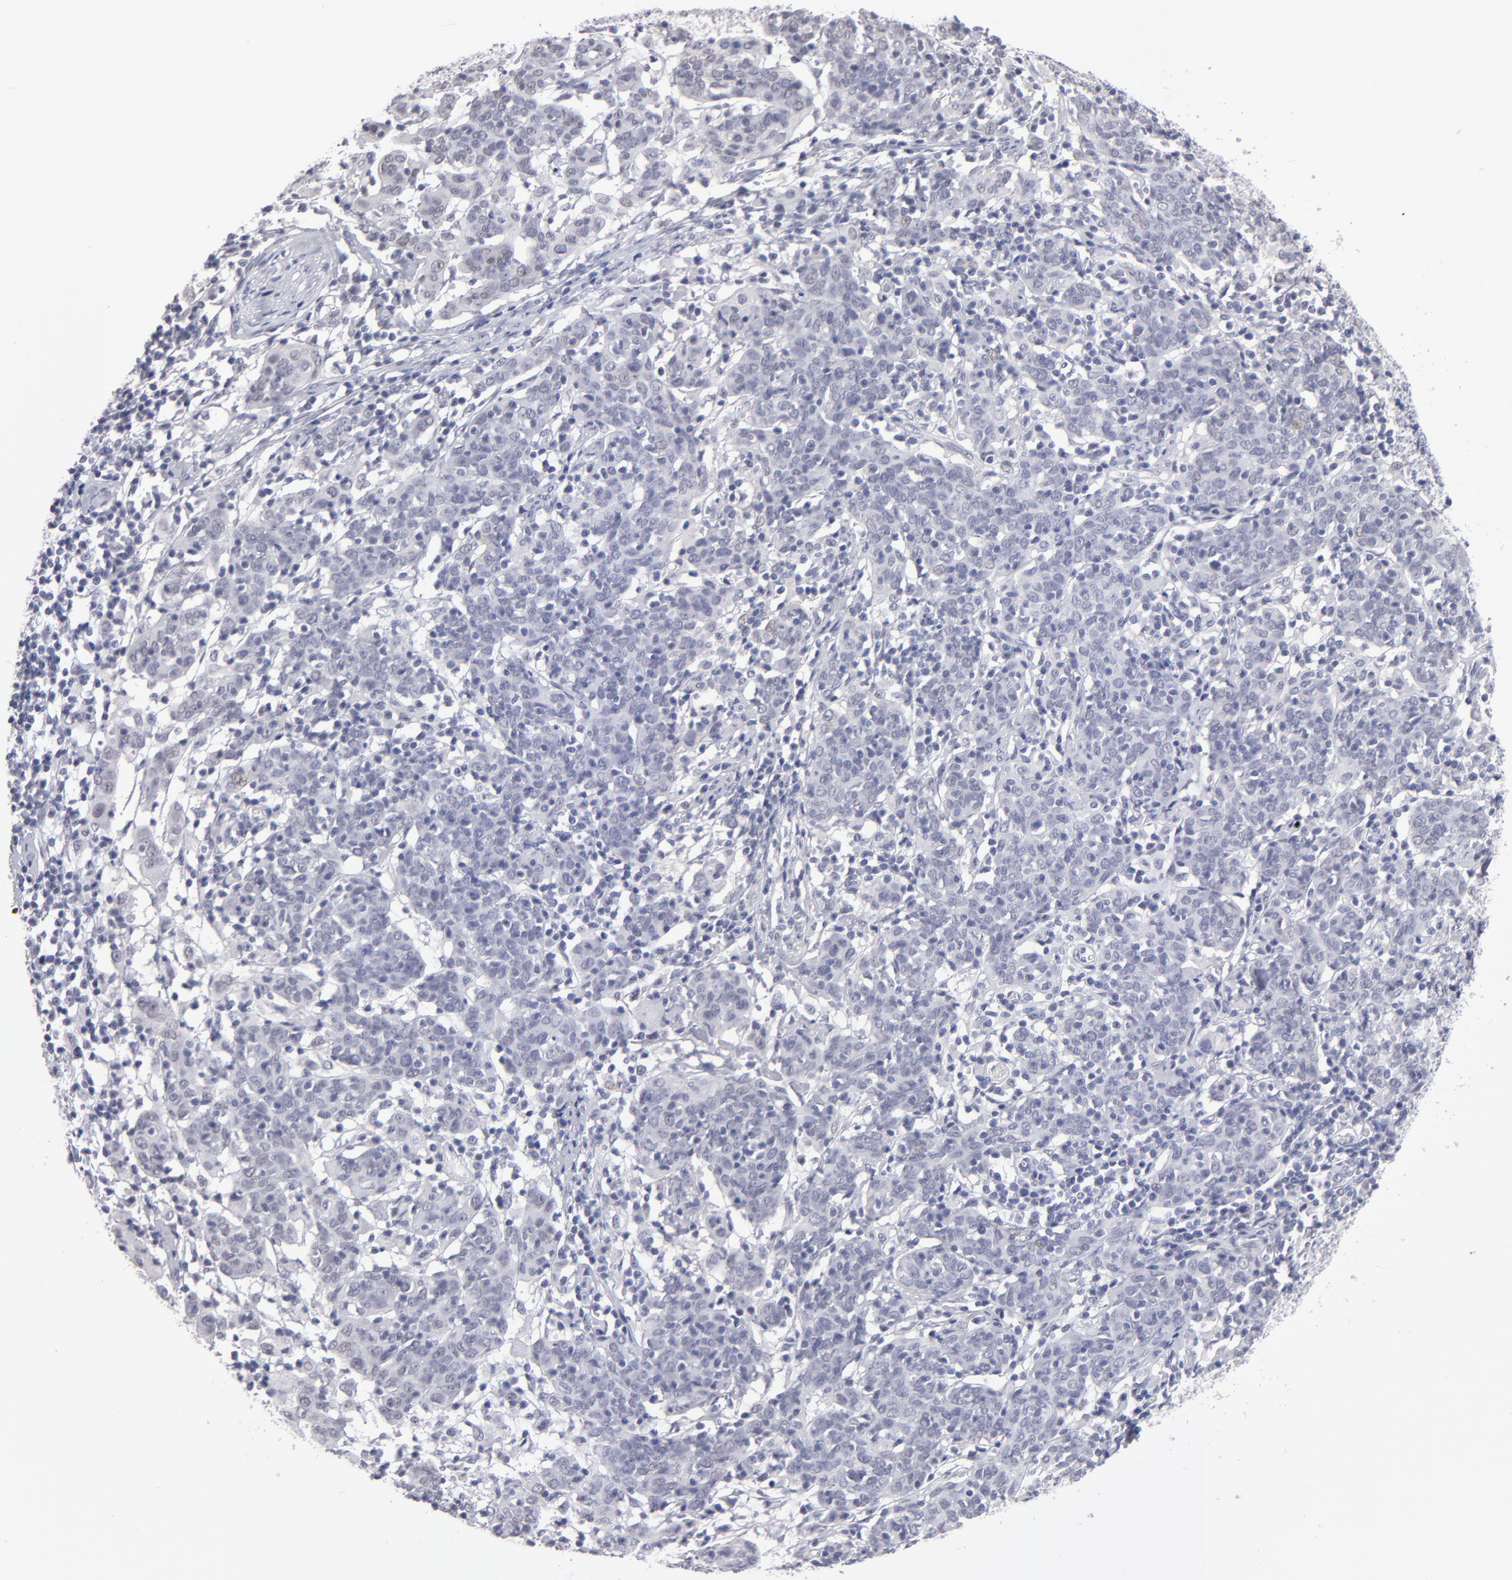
{"staining": {"intensity": "negative", "quantity": "none", "location": "none"}, "tissue": "cervical cancer", "cell_type": "Tumor cells", "image_type": "cancer", "snomed": [{"axis": "morphology", "description": "Normal tissue, NOS"}, {"axis": "morphology", "description": "Squamous cell carcinoma, NOS"}, {"axis": "topography", "description": "Cervix"}], "caption": "There is no significant expression in tumor cells of cervical cancer (squamous cell carcinoma).", "gene": "TEX11", "patient": {"sex": "female", "age": 67}}